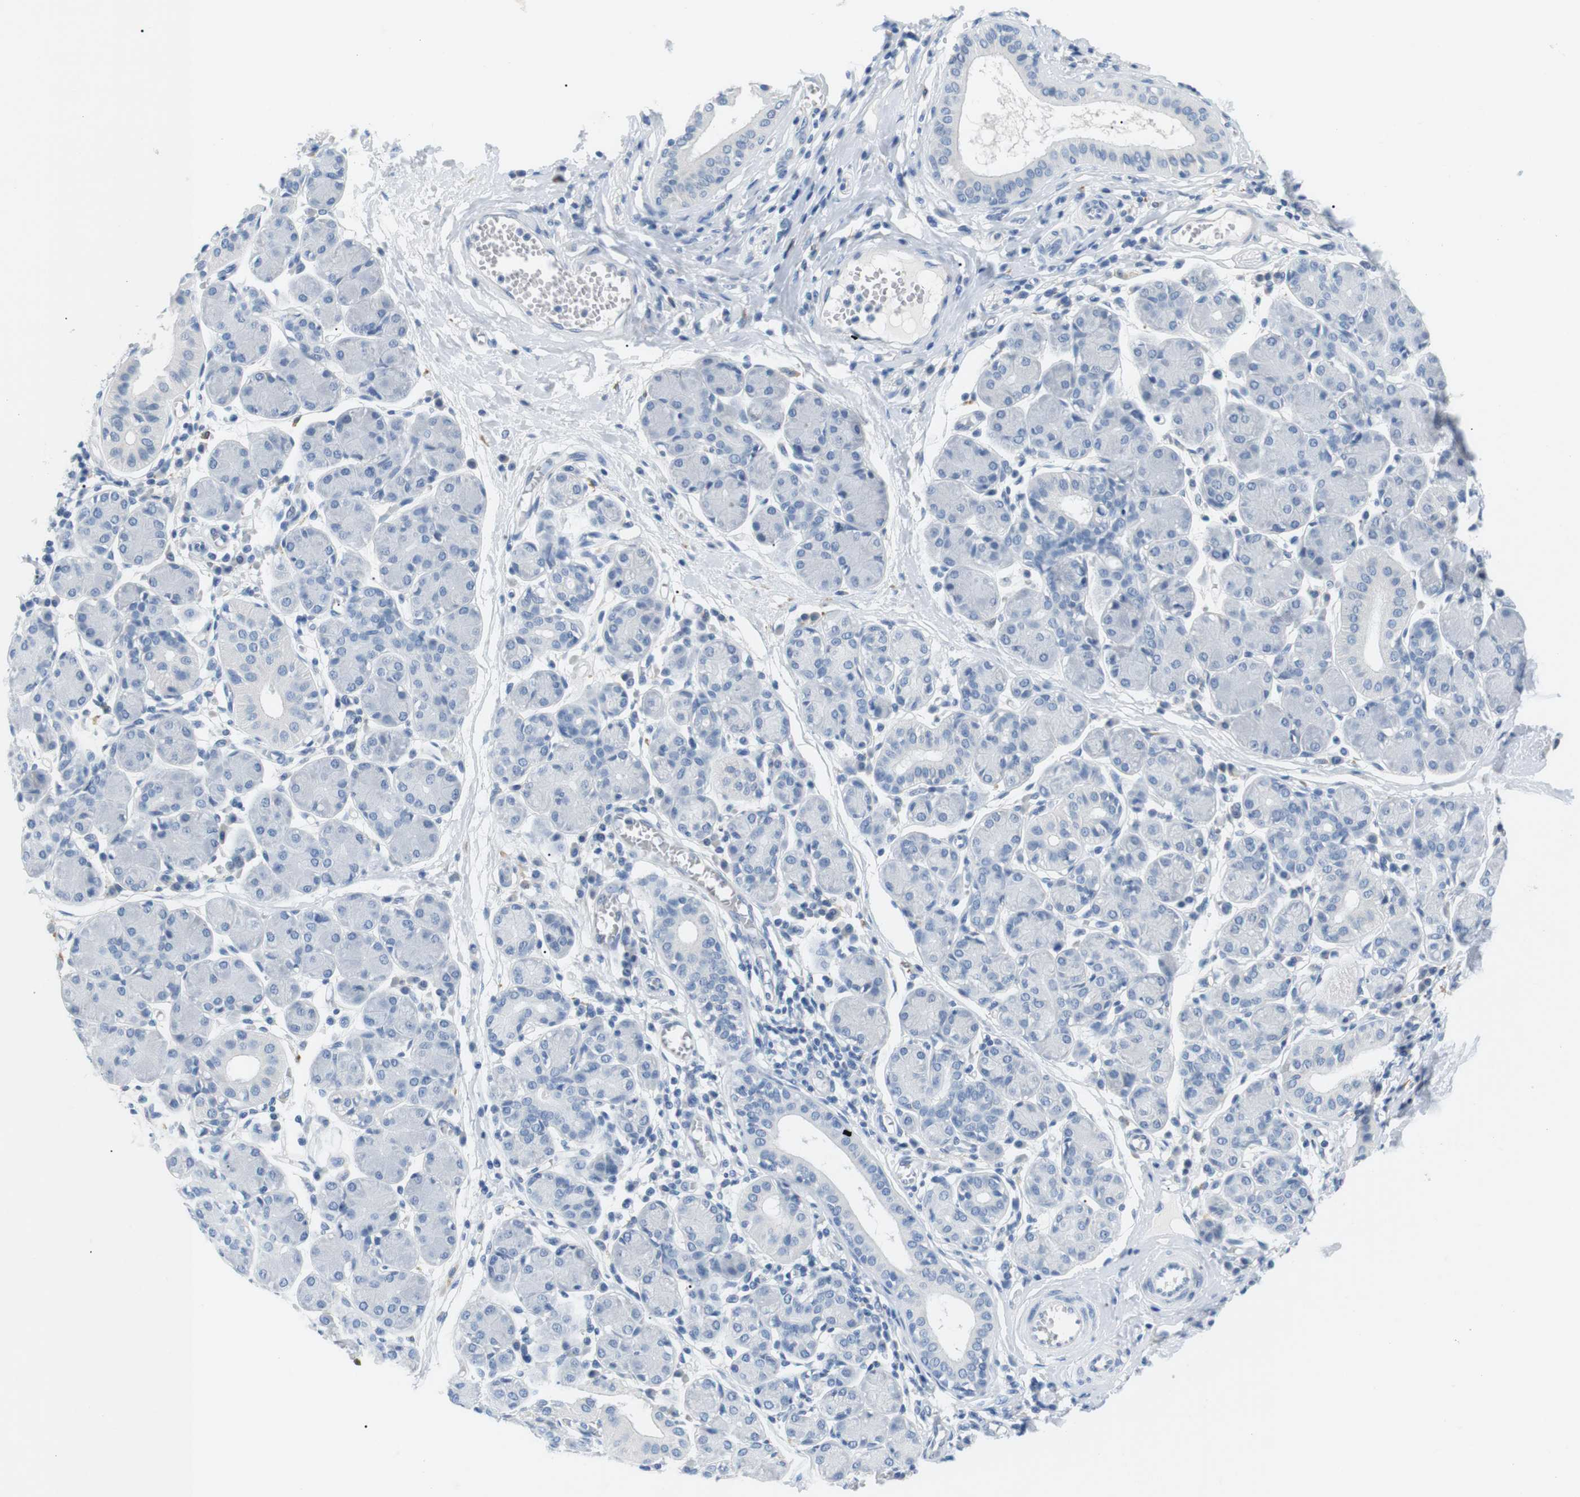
{"staining": {"intensity": "negative", "quantity": "none", "location": "none"}, "tissue": "salivary gland", "cell_type": "Glandular cells", "image_type": "normal", "snomed": [{"axis": "morphology", "description": "Normal tissue, NOS"}, {"axis": "morphology", "description": "Inflammation, NOS"}, {"axis": "topography", "description": "Lymph node"}, {"axis": "topography", "description": "Salivary gland"}], "caption": "An immunohistochemistry (IHC) micrograph of unremarkable salivary gland is shown. There is no staining in glandular cells of salivary gland.", "gene": "FCGRT", "patient": {"sex": "male", "age": 3}}